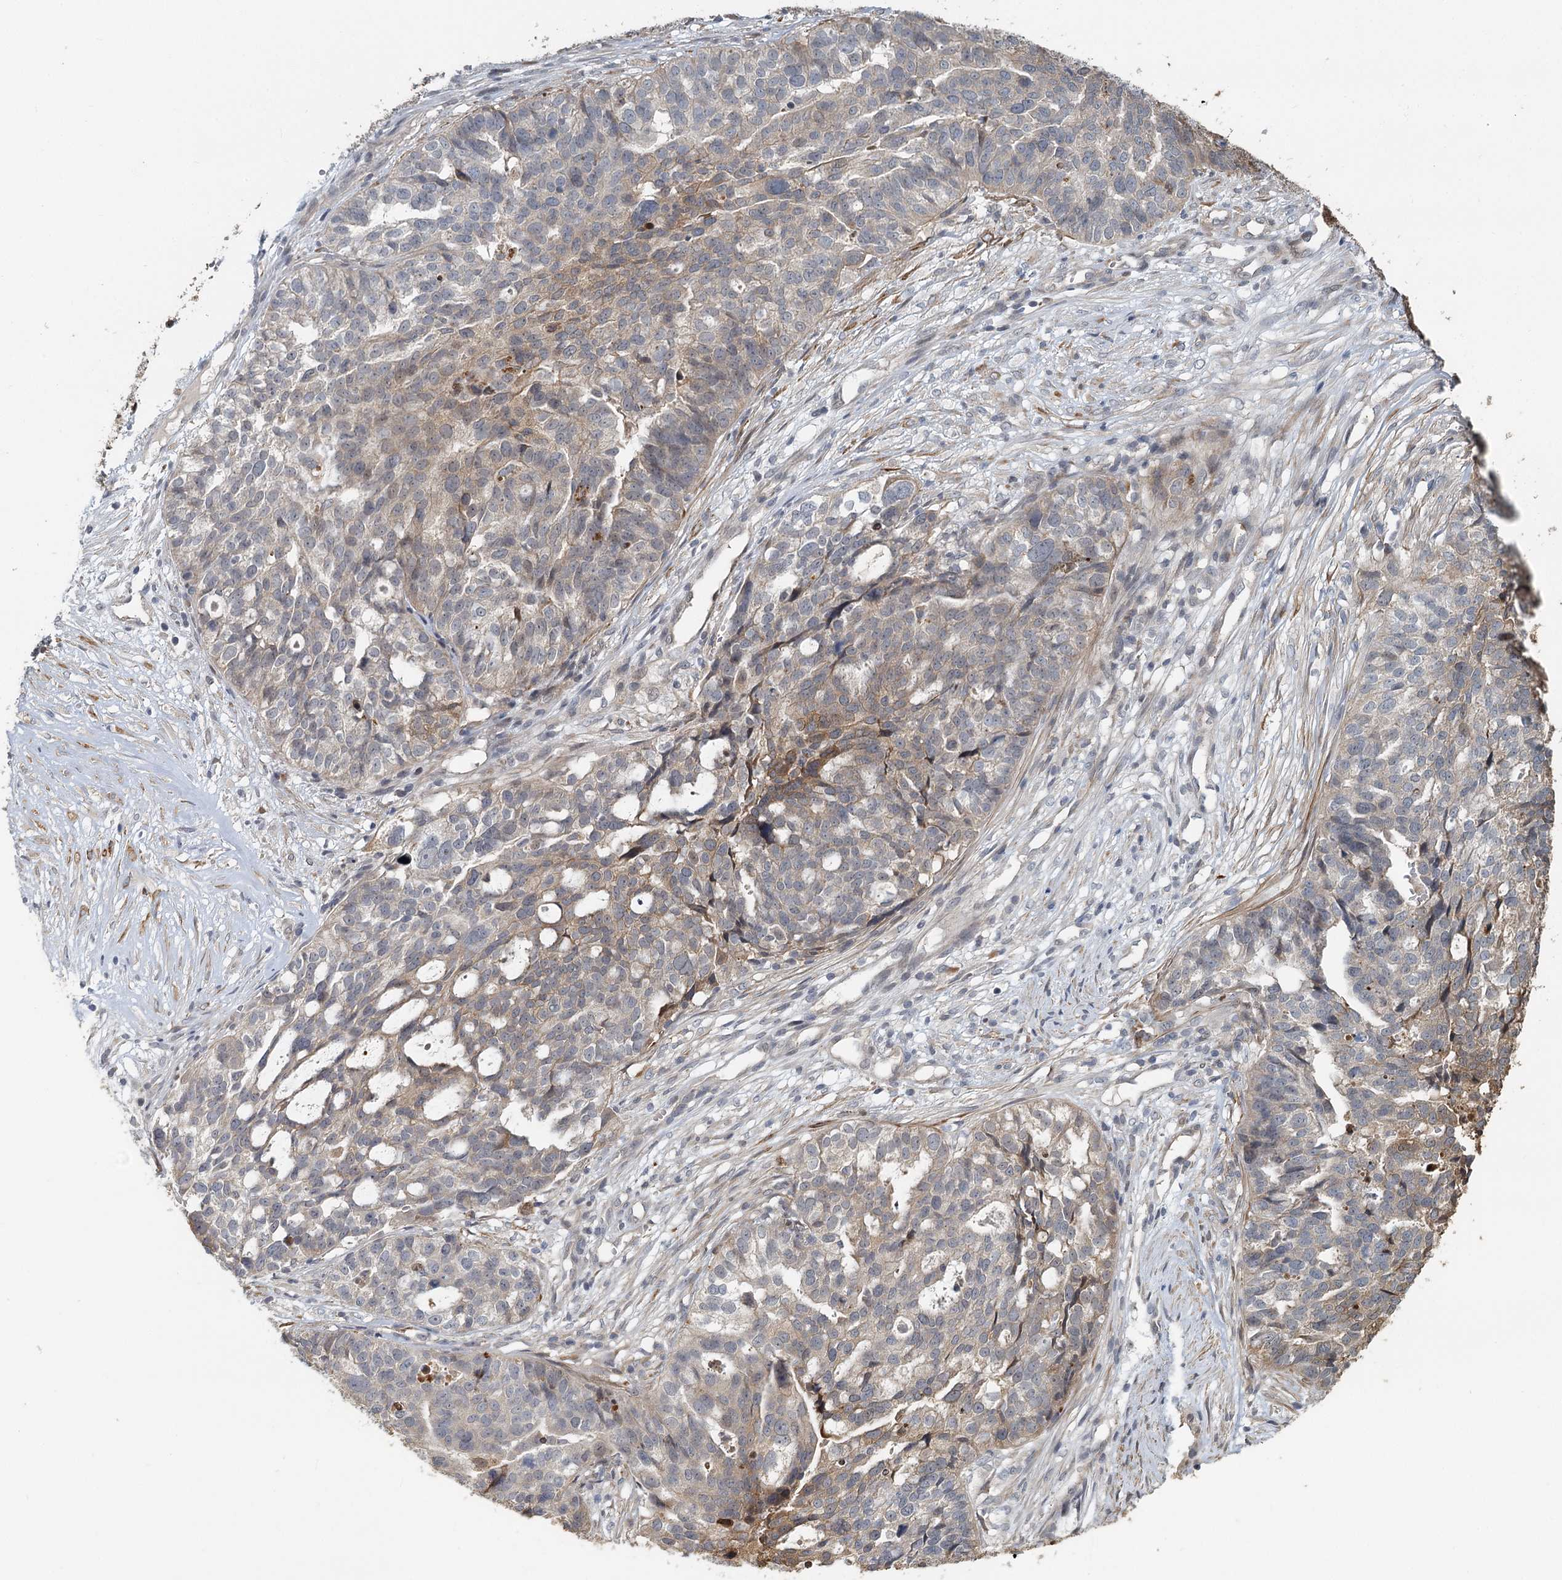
{"staining": {"intensity": "weak", "quantity": "<25%", "location": "cytoplasmic/membranous"}, "tissue": "ovarian cancer", "cell_type": "Tumor cells", "image_type": "cancer", "snomed": [{"axis": "morphology", "description": "Cystadenocarcinoma, serous, NOS"}, {"axis": "topography", "description": "Ovary"}], "caption": "This is an immunohistochemistry micrograph of ovarian serous cystadenocarcinoma. There is no expression in tumor cells.", "gene": "RNF111", "patient": {"sex": "female", "age": 59}}